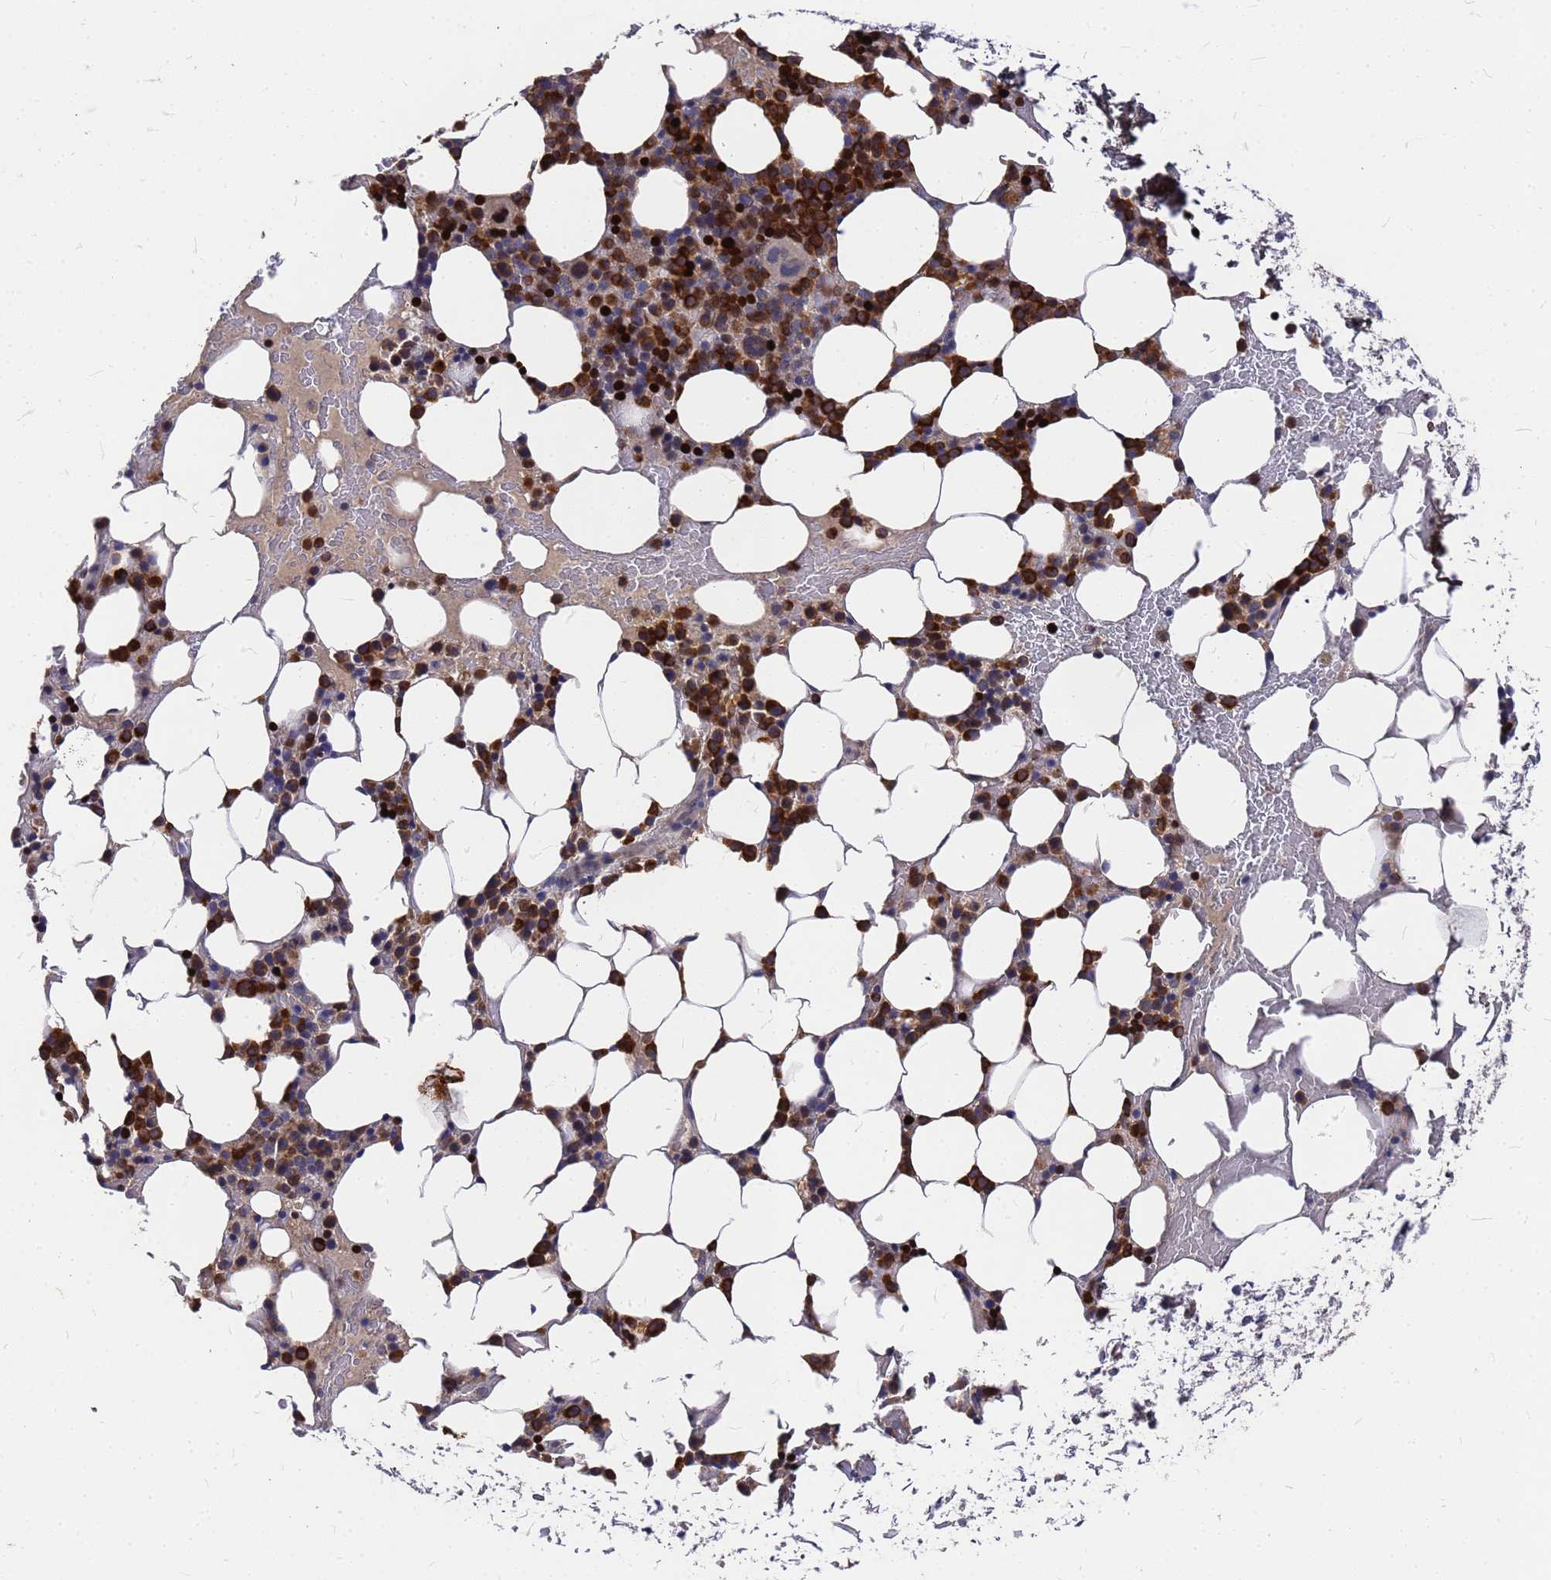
{"staining": {"intensity": "strong", "quantity": ">75%", "location": "cytoplasmic/membranous"}, "tissue": "bone marrow", "cell_type": "Hematopoietic cells", "image_type": "normal", "snomed": [{"axis": "morphology", "description": "Normal tissue, NOS"}, {"axis": "topography", "description": "Bone marrow"}], "caption": "This micrograph reveals immunohistochemistry staining of normal bone marrow, with high strong cytoplasmic/membranous staining in about >75% of hematopoietic cells.", "gene": "ZNF717", "patient": {"sex": "male", "age": 78}}